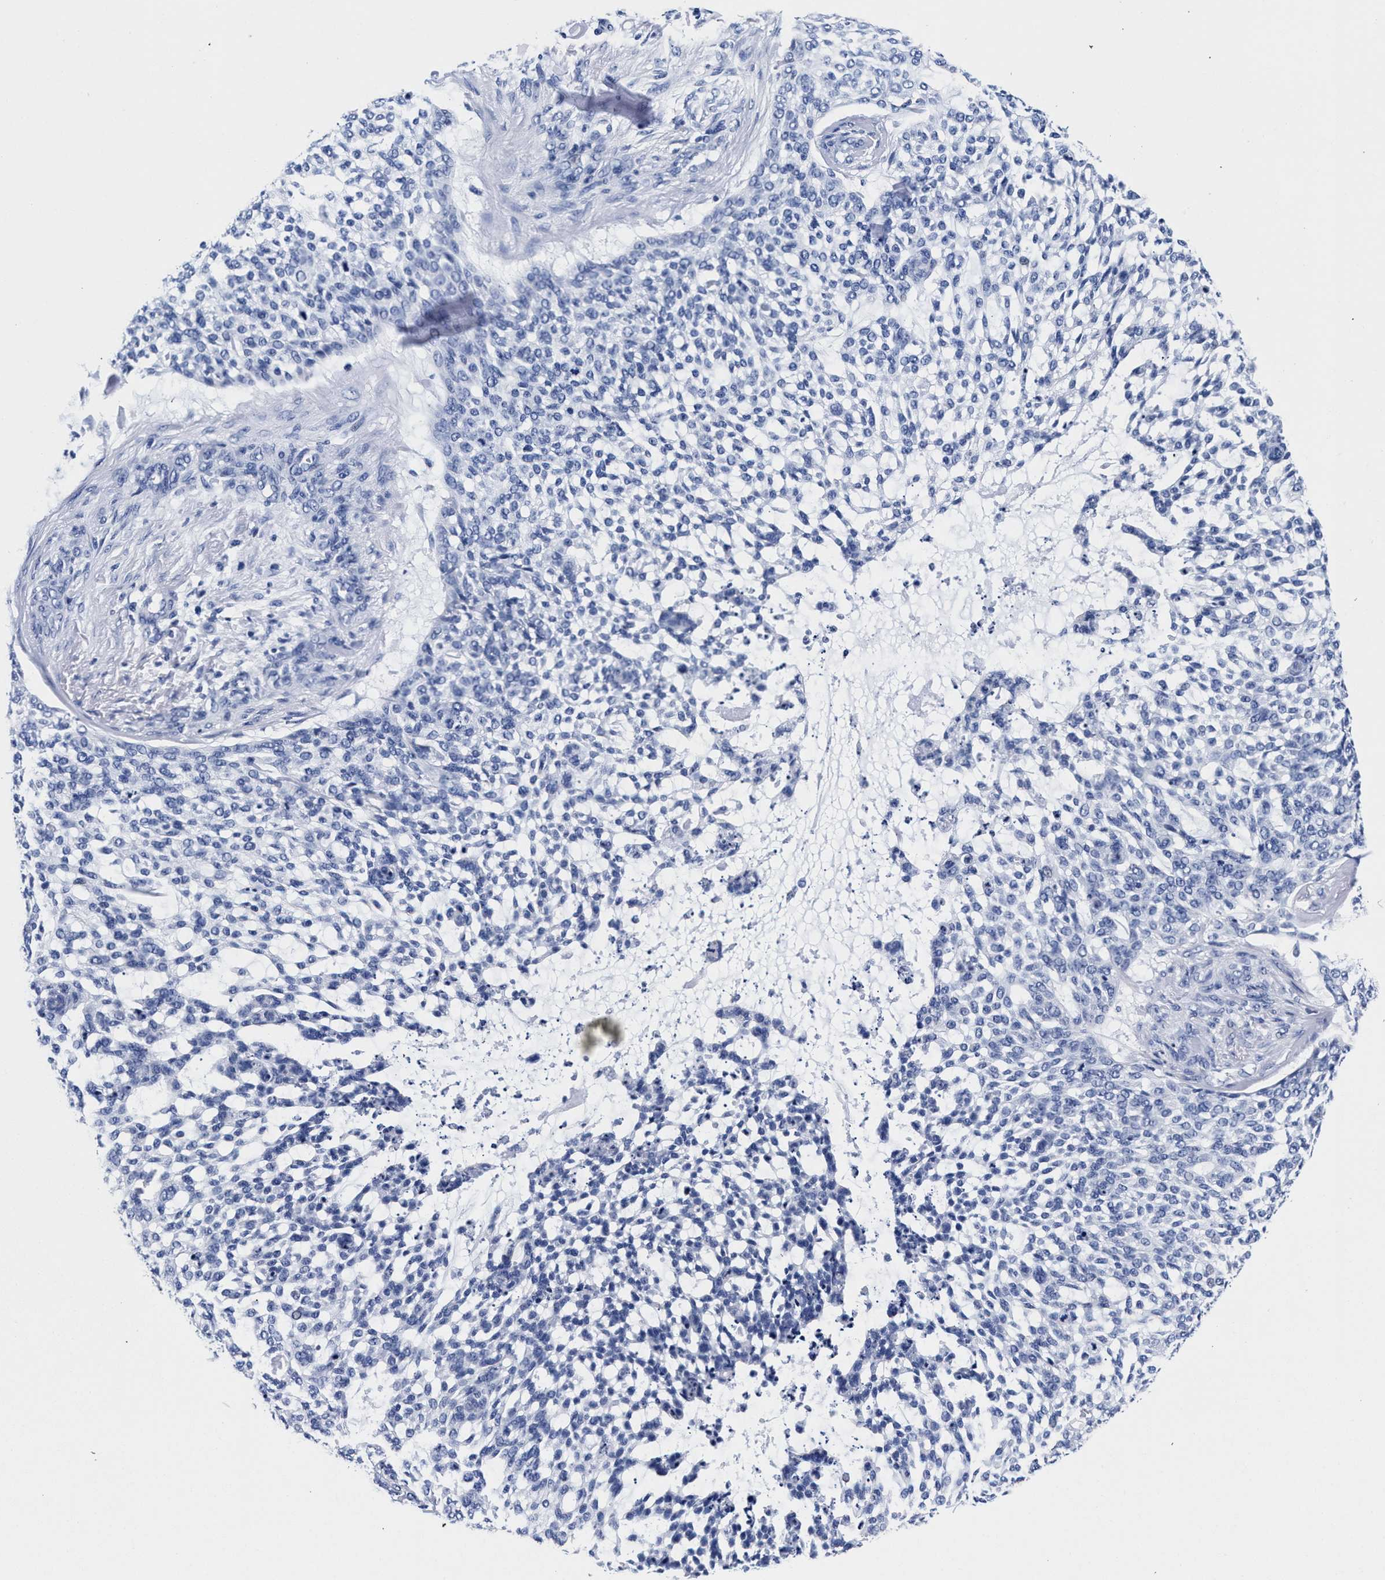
{"staining": {"intensity": "negative", "quantity": "none", "location": "none"}, "tissue": "skin cancer", "cell_type": "Tumor cells", "image_type": "cancer", "snomed": [{"axis": "morphology", "description": "Basal cell carcinoma"}, {"axis": "topography", "description": "Skin"}], "caption": "Micrograph shows no protein positivity in tumor cells of basal cell carcinoma (skin) tissue. (Brightfield microscopy of DAB immunohistochemistry at high magnification).", "gene": "RAB3B", "patient": {"sex": "female", "age": 64}}